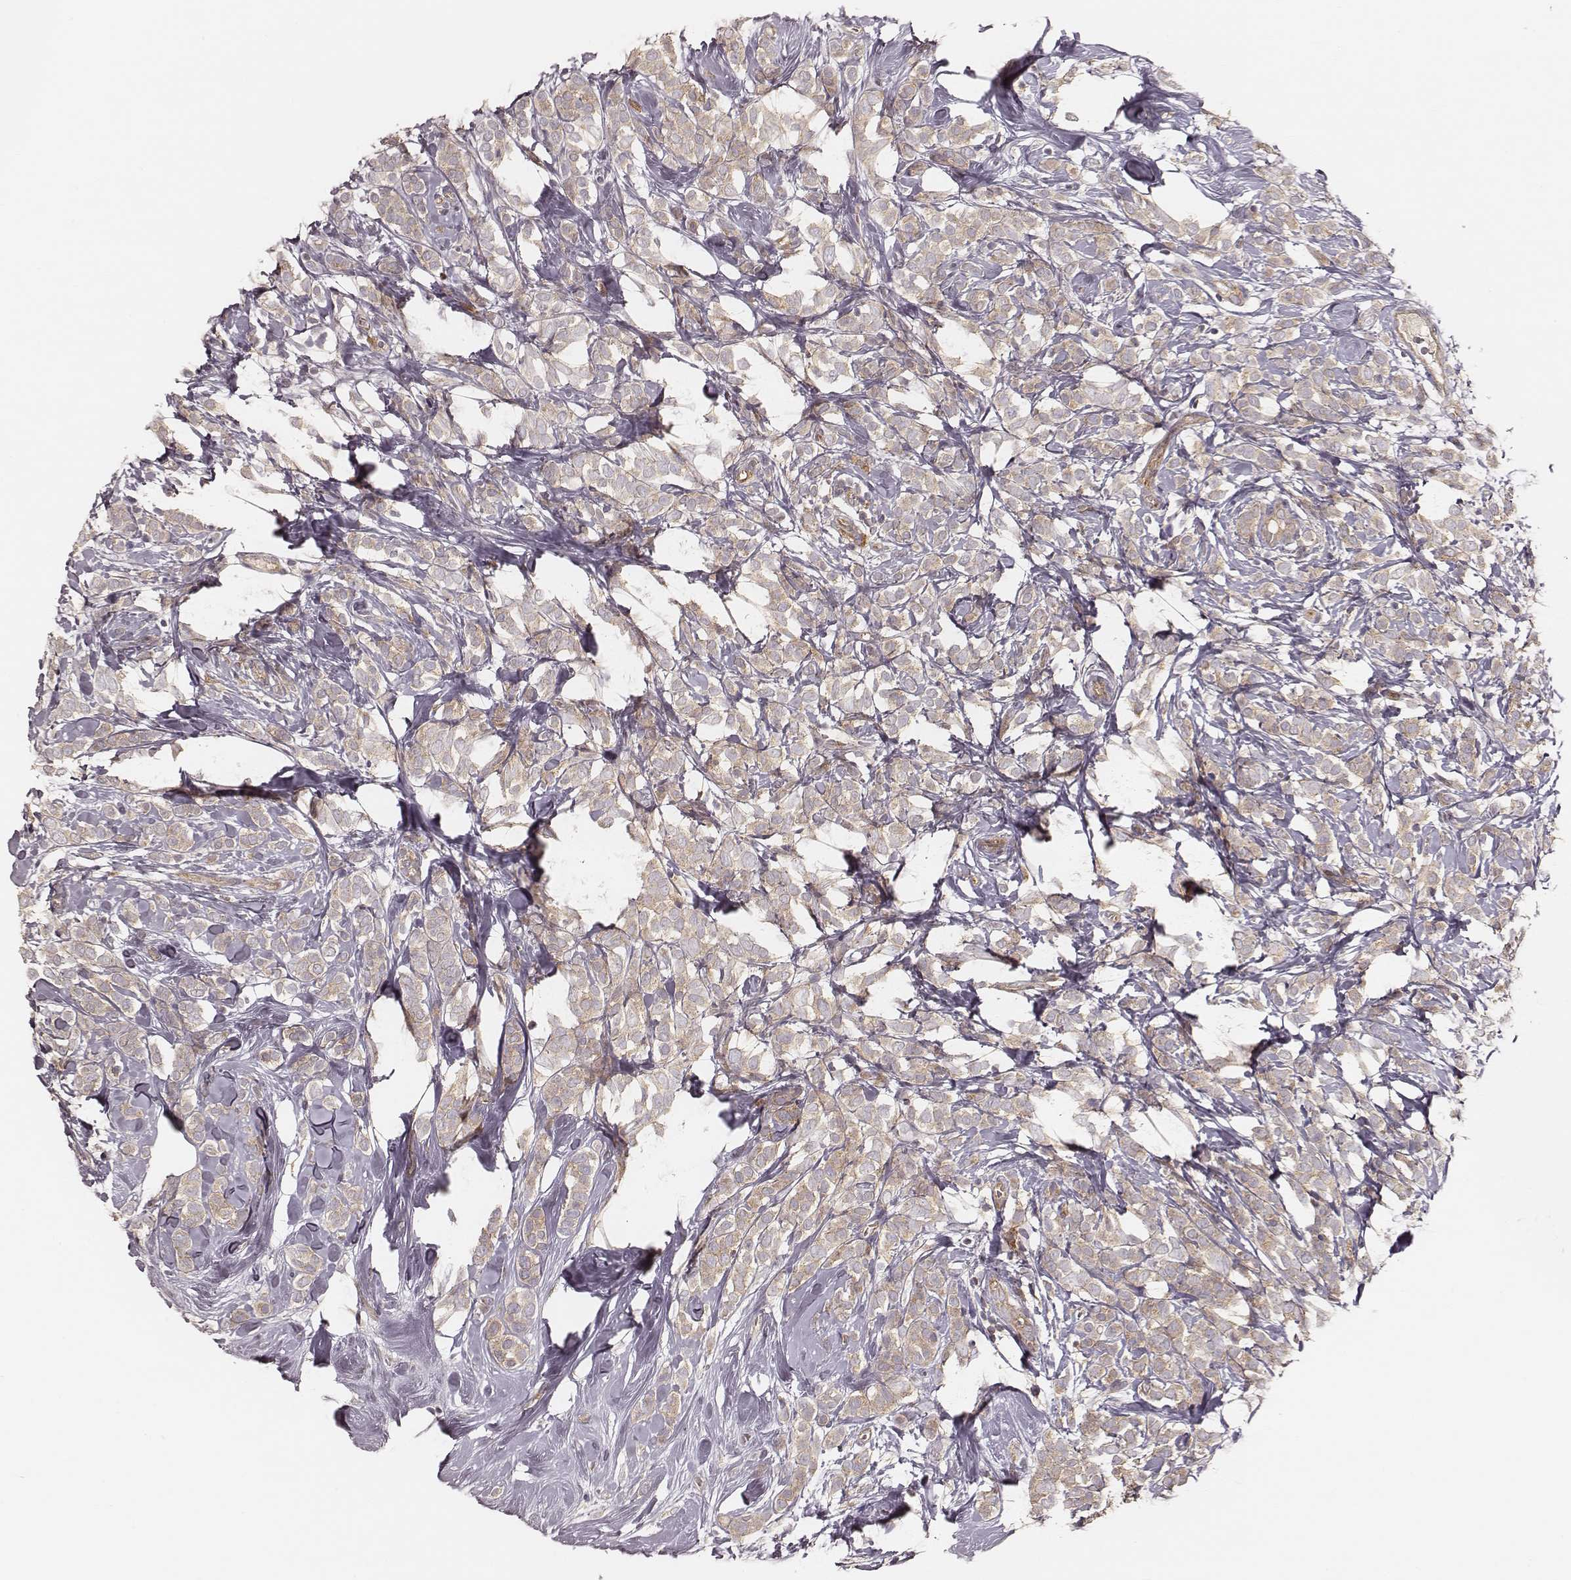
{"staining": {"intensity": "weak", "quantity": "25%-75%", "location": "cytoplasmic/membranous"}, "tissue": "breast cancer", "cell_type": "Tumor cells", "image_type": "cancer", "snomed": [{"axis": "morphology", "description": "Lobular carcinoma"}, {"axis": "topography", "description": "Breast"}], "caption": "Immunohistochemical staining of lobular carcinoma (breast) shows weak cytoplasmic/membranous protein staining in about 25%-75% of tumor cells. The protein of interest is shown in brown color, while the nuclei are stained blue.", "gene": "CARS1", "patient": {"sex": "female", "age": 49}}